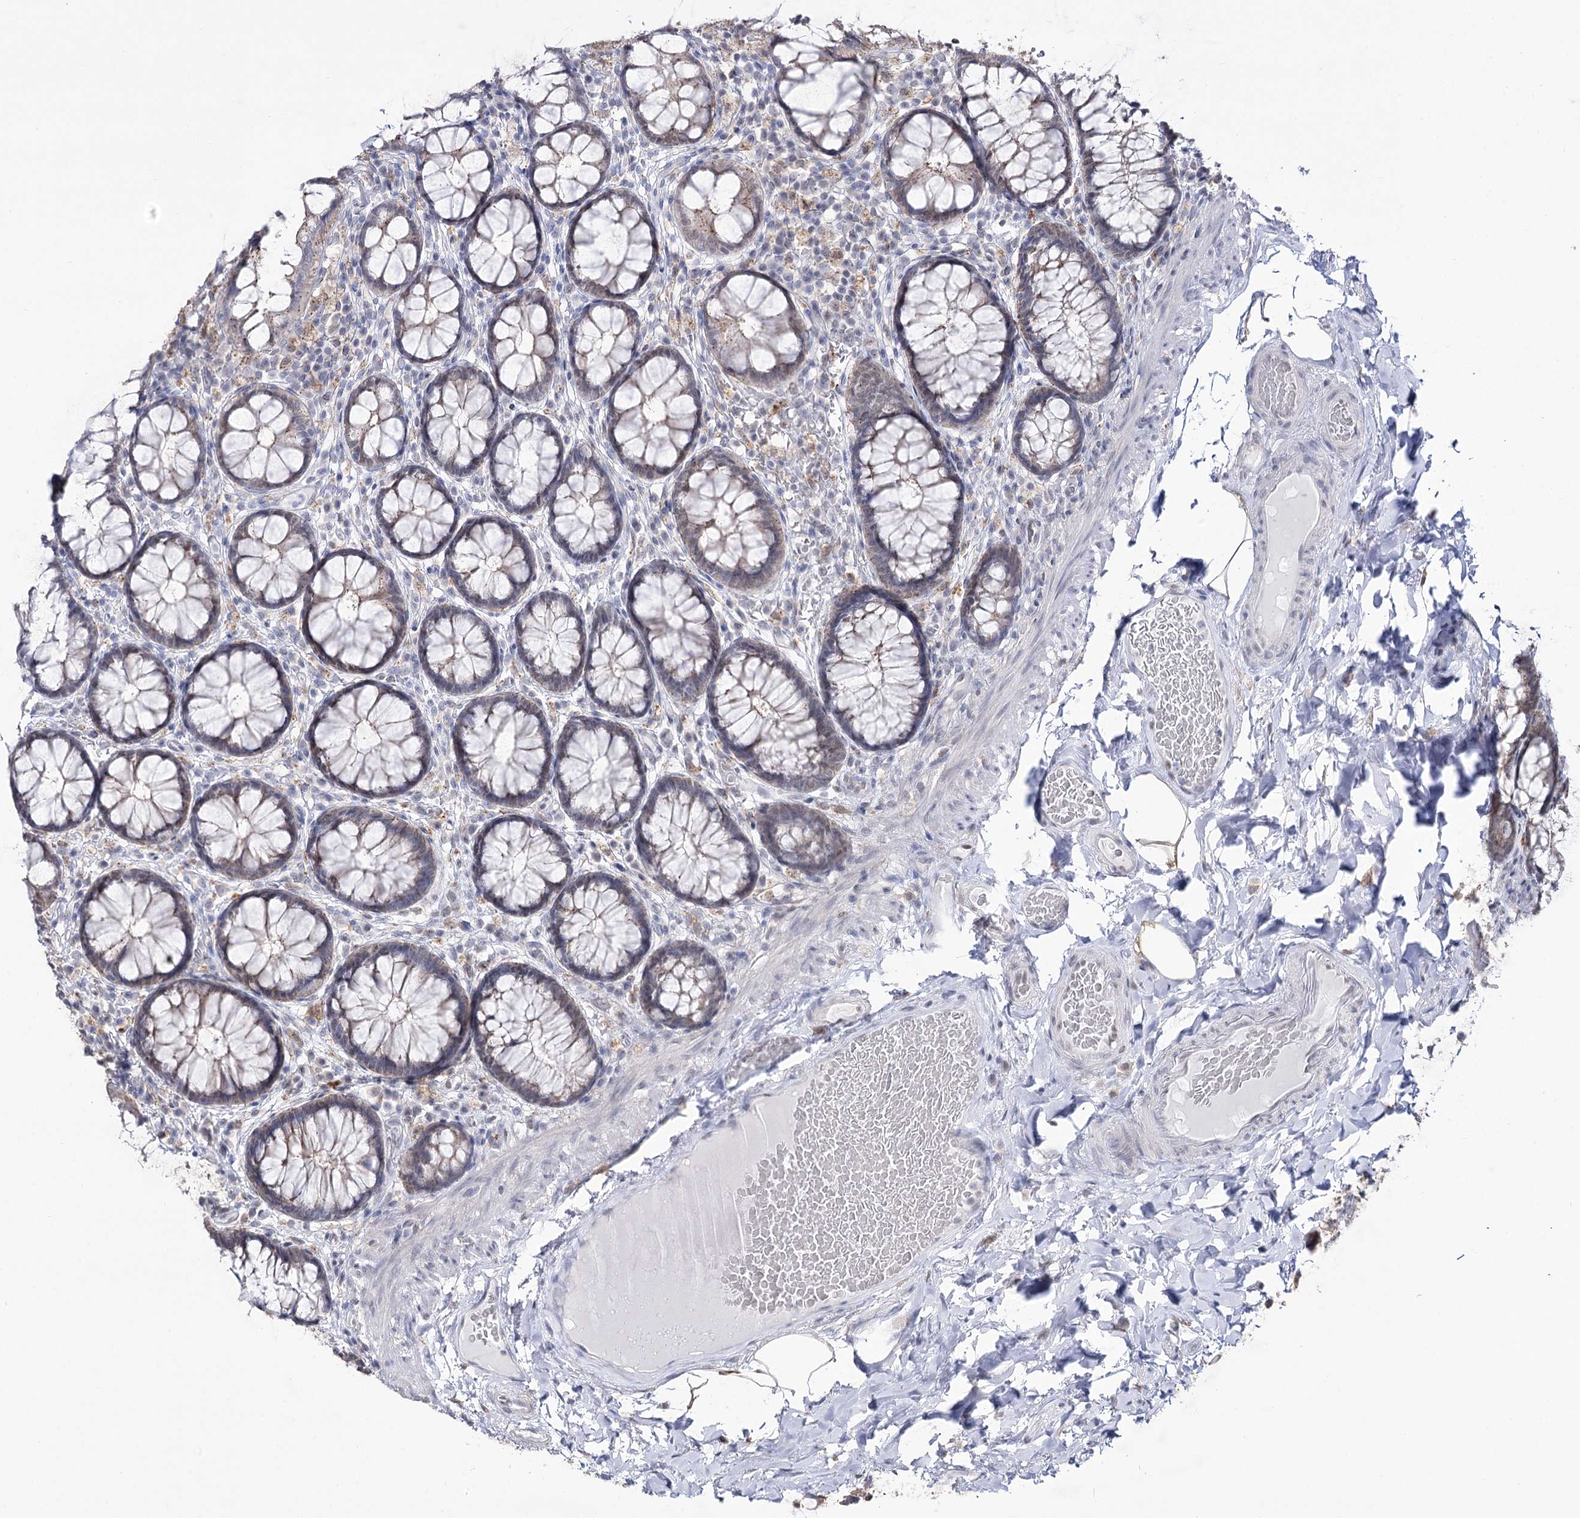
{"staining": {"intensity": "moderate", "quantity": "25%-75%", "location": "cytoplasmic/membranous,nuclear"}, "tissue": "rectum", "cell_type": "Glandular cells", "image_type": "normal", "snomed": [{"axis": "morphology", "description": "Normal tissue, NOS"}, {"axis": "topography", "description": "Rectum"}], "caption": "Moderate cytoplasmic/membranous,nuclear staining is appreciated in about 25%-75% of glandular cells in benign rectum.", "gene": "VGLL4", "patient": {"sex": "male", "age": 83}}